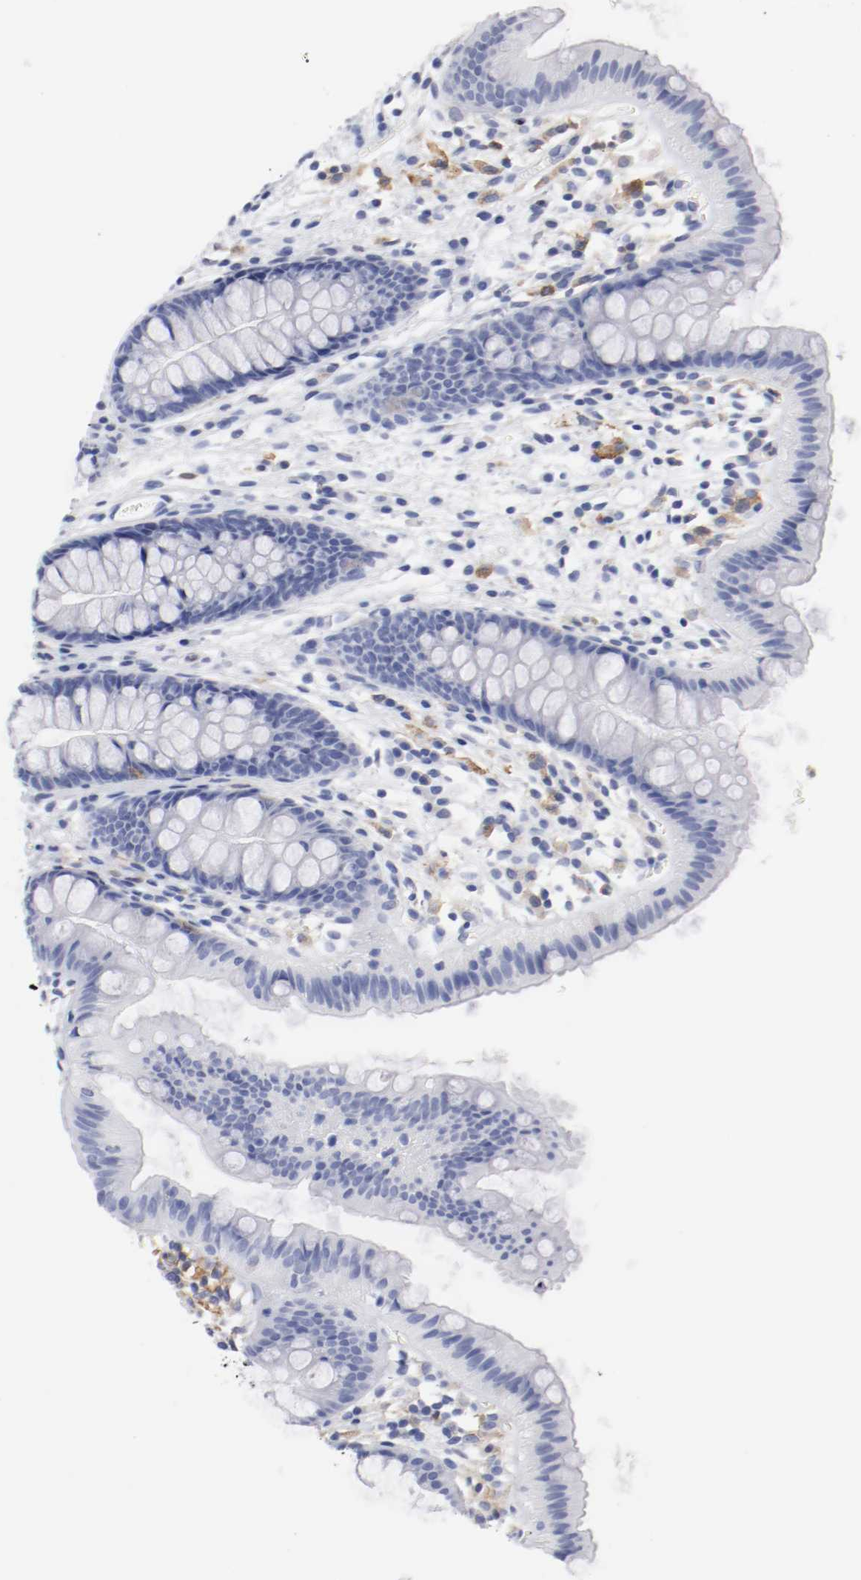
{"staining": {"intensity": "negative", "quantity": "none", "location": "none"}, "tissue": "colon", "cell_type": "Endothelial cells", "image_type": "normal", "snomed": [{"axis": "morphology", "description": "Normal tissue, NOS"}, {"axis": "topography", "description": "Smooth muscle"}, {"axis": "topography", "description": "Colon"}], "caption": "Human colon stained for a protein using immunohistochemistry (IHC) displays no positivity in endothelial cells.", "gene": "ITGAX", "patient": {"sex": "male", "age": 67}}